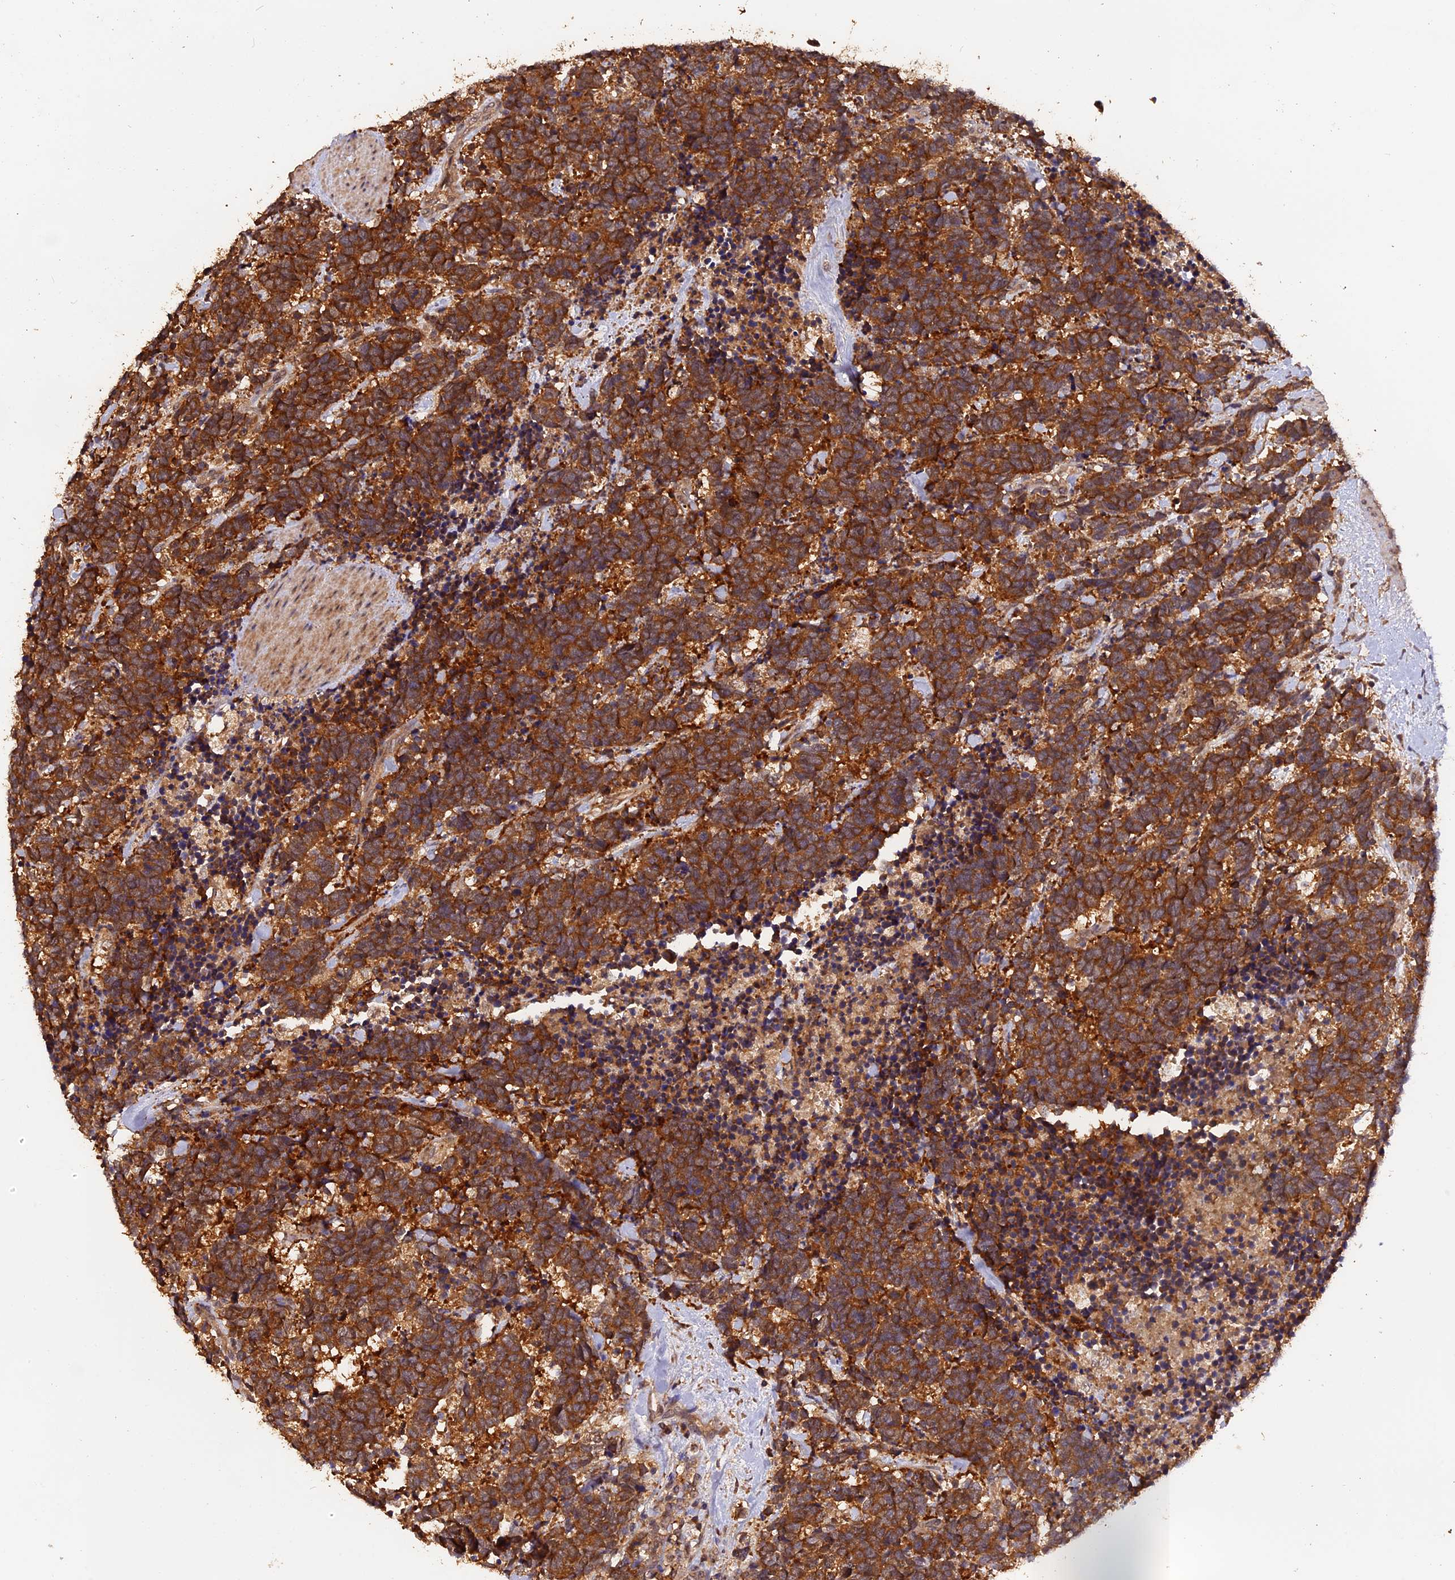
{"staining": {"intensity": "strong", "quantity": ">75%", "location": "cytoplasmic/membranous"}, "tissue": "carcinoid", "cell_type": "Tumor cells", "image_type": "cancer", "snomed": [{"axis": "morphology", "description": "Carcinoma, NOS"}, {"axis": "morphology", "description": "Carcinoid, malignant, NOS"}, {"axis": "topography", "description": "Prostate"}], "caption": "Immunohistochemical staining of human carcinoid demonstrates high levels of strong cytoplasmic/membranous positivity in approximately >75% of tumor cells. (IHC, brightfield microscopy, high magnification).", "gene": "TRMT1", "patient": {"sex": "male", "age": 57}}